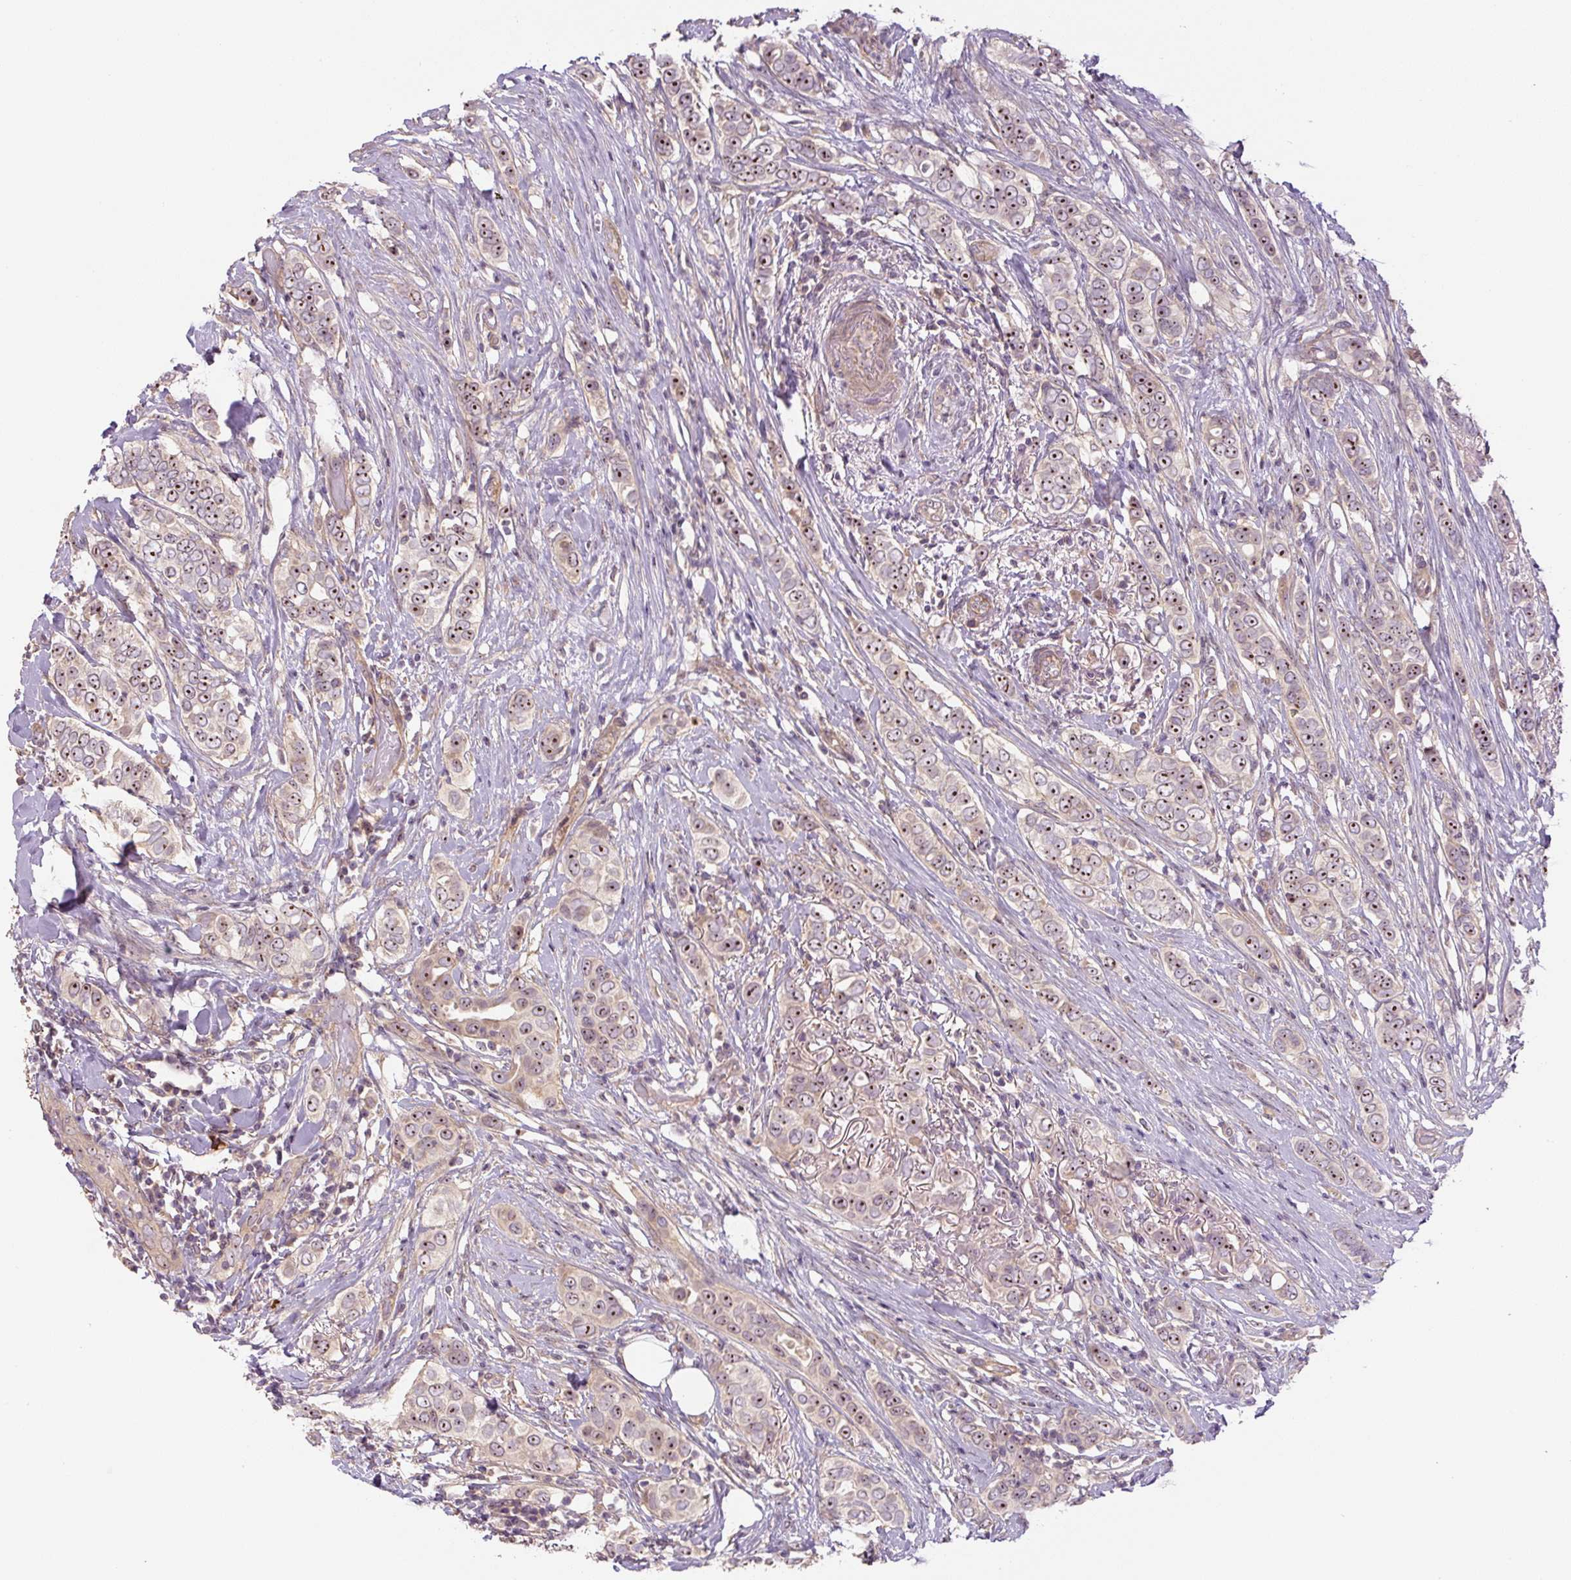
{"staining": {"intensity": "weak", "quantity": ">75%", "location": "nuclear"}, "tissue": "breast cancer", "cell_type": "Tumor cells", "image_type": "cancer", "snomed": [{"axis": "morphology", "description": "Lobular carcinoma"}, {"axis": "topography", "description": "Breast"}], "caption": "Breast lobular carcinoma tissue reveals weak nuclear positivity in about >75% of tumor cells The protein of interest is stained brown, and the nuclei are stained in blue (DAB (3,3'-diaminobenzidine) IHC with brightfield microscopy, high magnification).", "gene": "TMEM151B", "patient": {"sex": "female", "age": 51}}